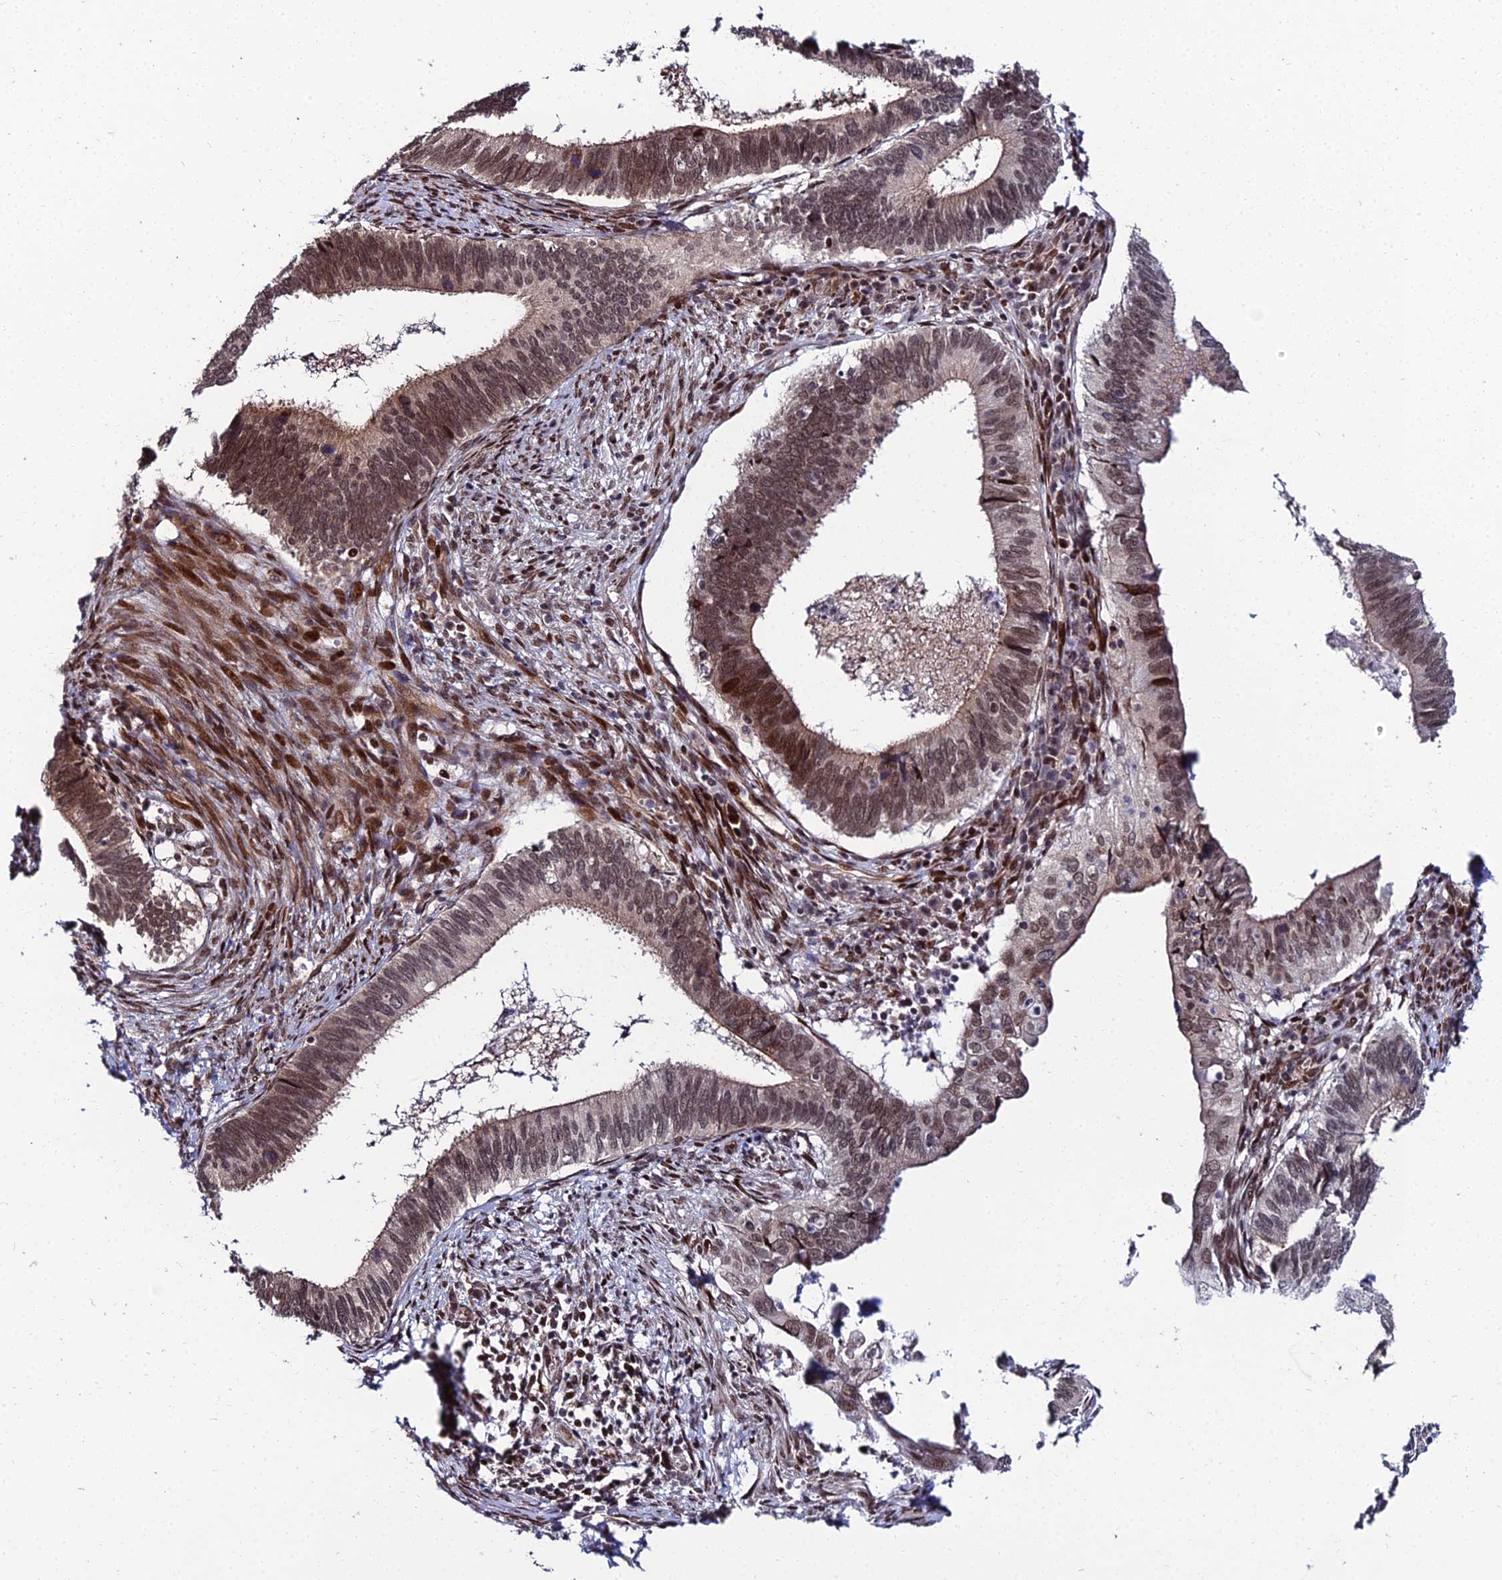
{"staining": {"intensity": "moderate", "quantity": "25%-75%", "location": "cytoplasmic/membranous,nuclear"}, "tissue": "cervical cancer", "cell_type": "Tumor cells", "image_type": "cancer", "snomed": [{"axis": "morphology", "description": "Adenocarcinoma, NOS"}, {"axis": "topography", "description": "Cervix"}], "caption": "Protein expression analysis of cervical cancer exhibits moderate cytoplasmic/membranous and nuclear staining in approximately 25%-75% of tumor cells.", "gene": "ZNF668", "patient": {"sex": "female", "age": 42}}